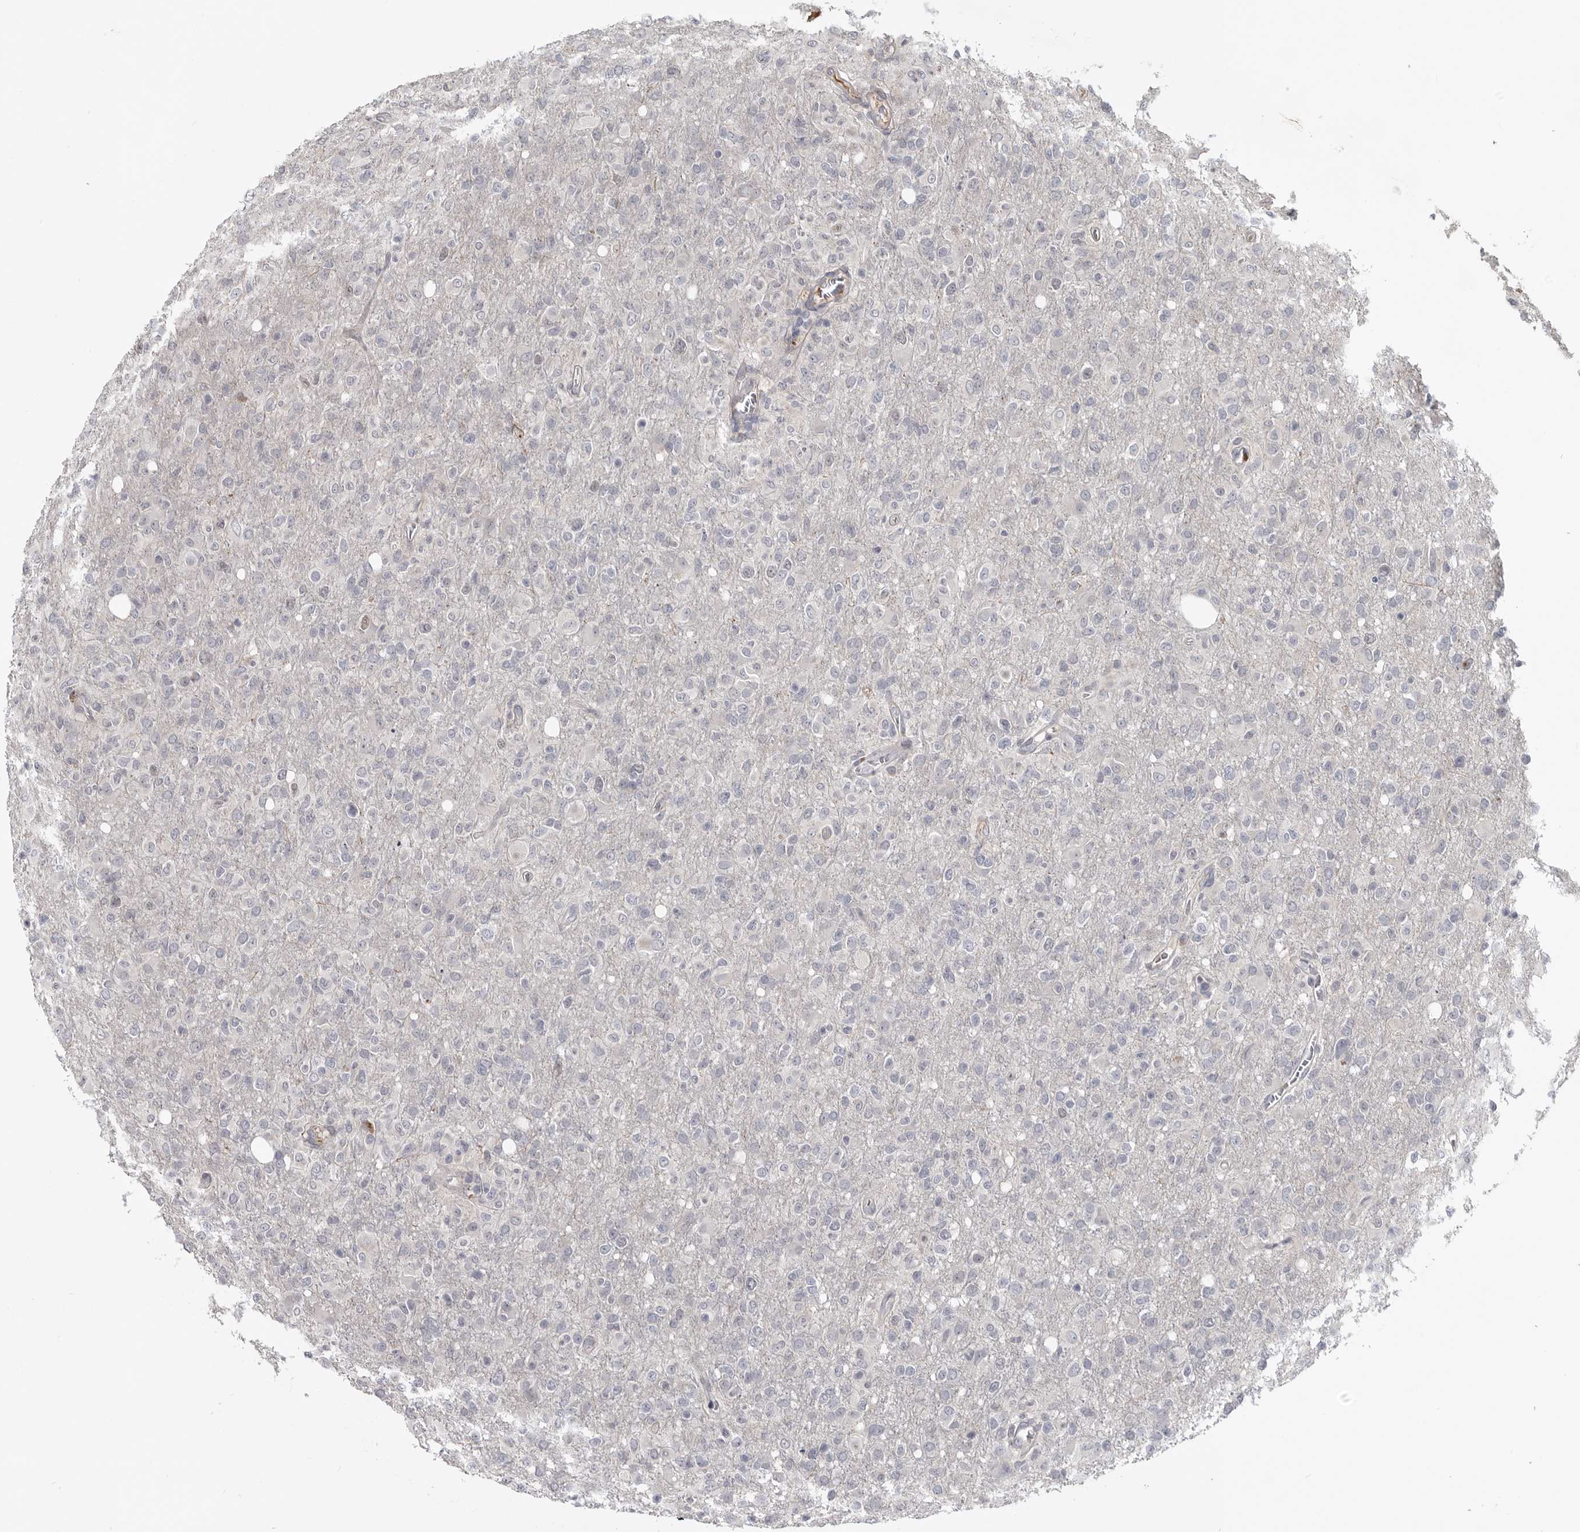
{"staining": {"intensity": "negative", "quantity": "none", "location": "none"}, "tissue": "glioma", "cell_type": "Tumor cells", "image_type": "cancer", "snomed": [{"axis": "morphology", "description": "Glioma, malignant, High grade"}, {"axis": "topography", "description": "Brain"}], "caption": "Tumor cells show no significant protein expression in glioma.", "gene": "ZNF277", "patient": {"sex": "female", "age": 57}}